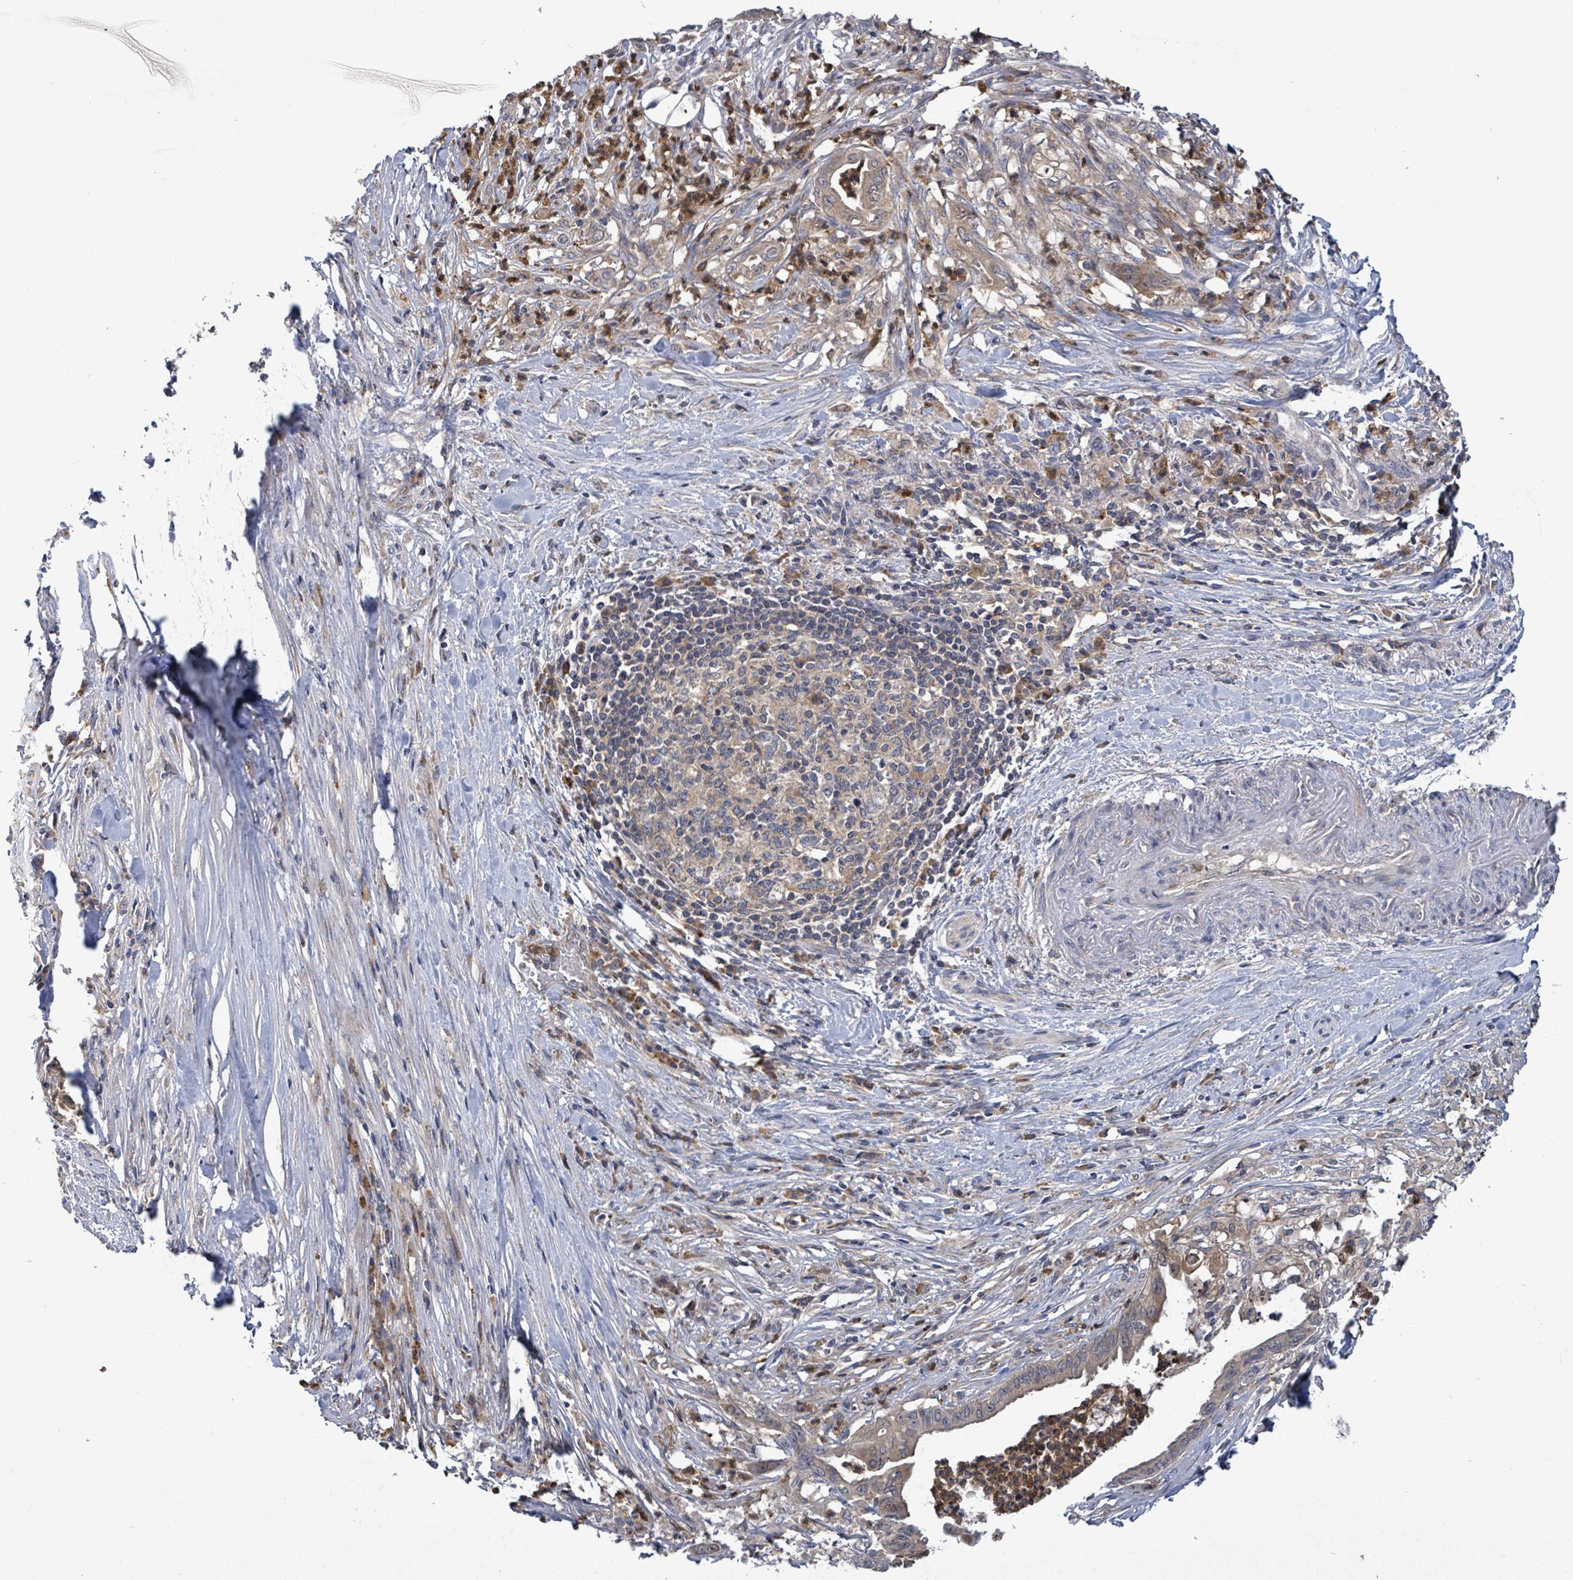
{"staining": {"intensity": "weak", "quantity": ">75%", "location": "cytoplasmic/membranous"}, "tissue": "pancreatic cancer", "cell_type": "Tumor cells", "image_type": "cancer", "snomed": [{"axis": "morphology", "description": "Adenocarcinoma, NOS"}, {"axis": "topography", "description": "Pancreas"}], "caption": "Immunohistochemistry (IHC) image of pancreatic adenocarcinoma stained for a protein (brown), which shows low levels of weak cytoplasmic/membranous positivity in approximately >75% of tumor cells.", "gene": "SERPINE3", "patient": {"sex": "male", "age": 58}}